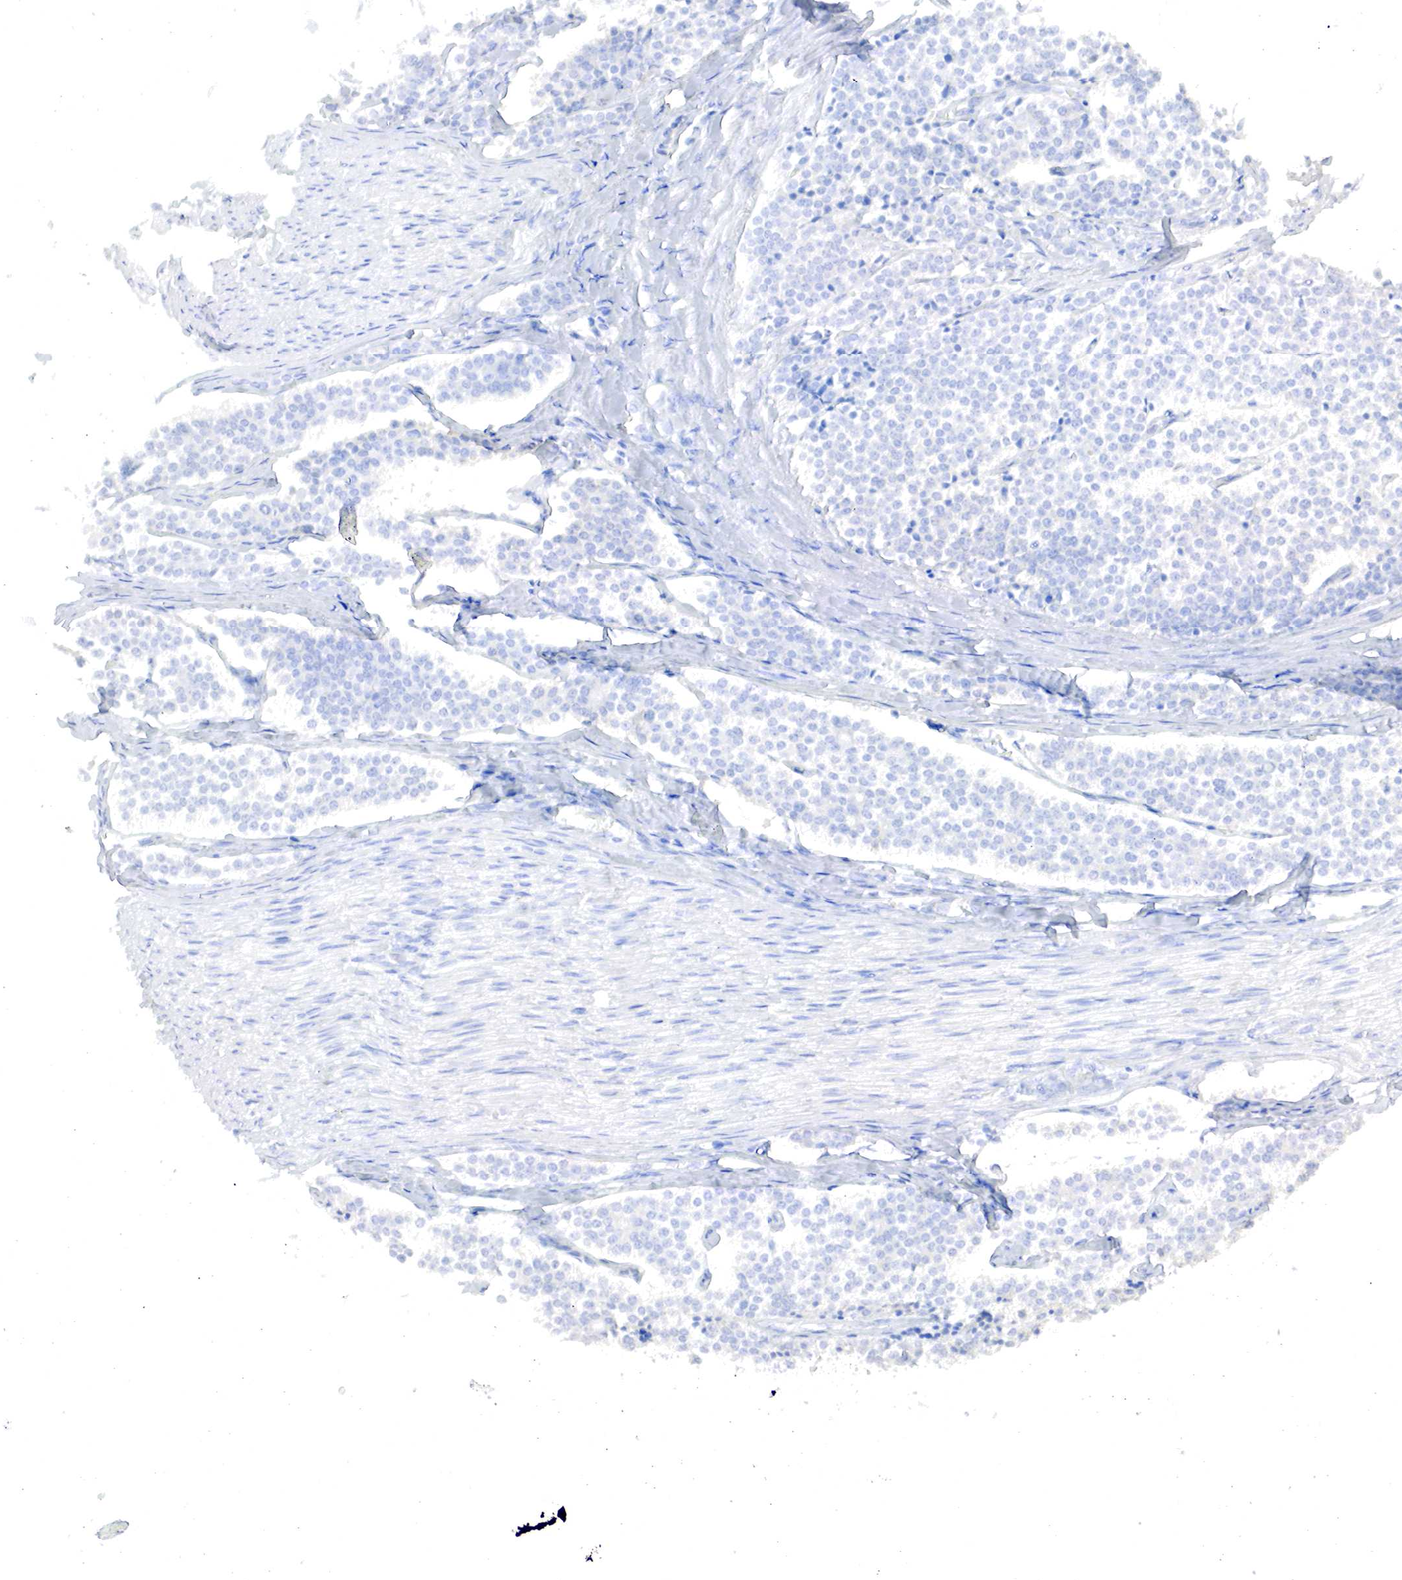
{"staining": {"intensity": "negative", "quantity": "none", "location": "none"}, "tissue": "carcinoid", "cell_type": "Tumor cells", "image_type": "cancer", "snomed": [{"axis": "morphology", "description": "Carcinoid, malignant, NOS"}, {"axis": "topography", "description": "Small intestine"}], "caption": "Tumor cells show no significant protein expression in carcinoid (malignant). (DAB IHC, high magnification).", "gene": "OTC", "patient": {"sex": "male", "age": 63}}